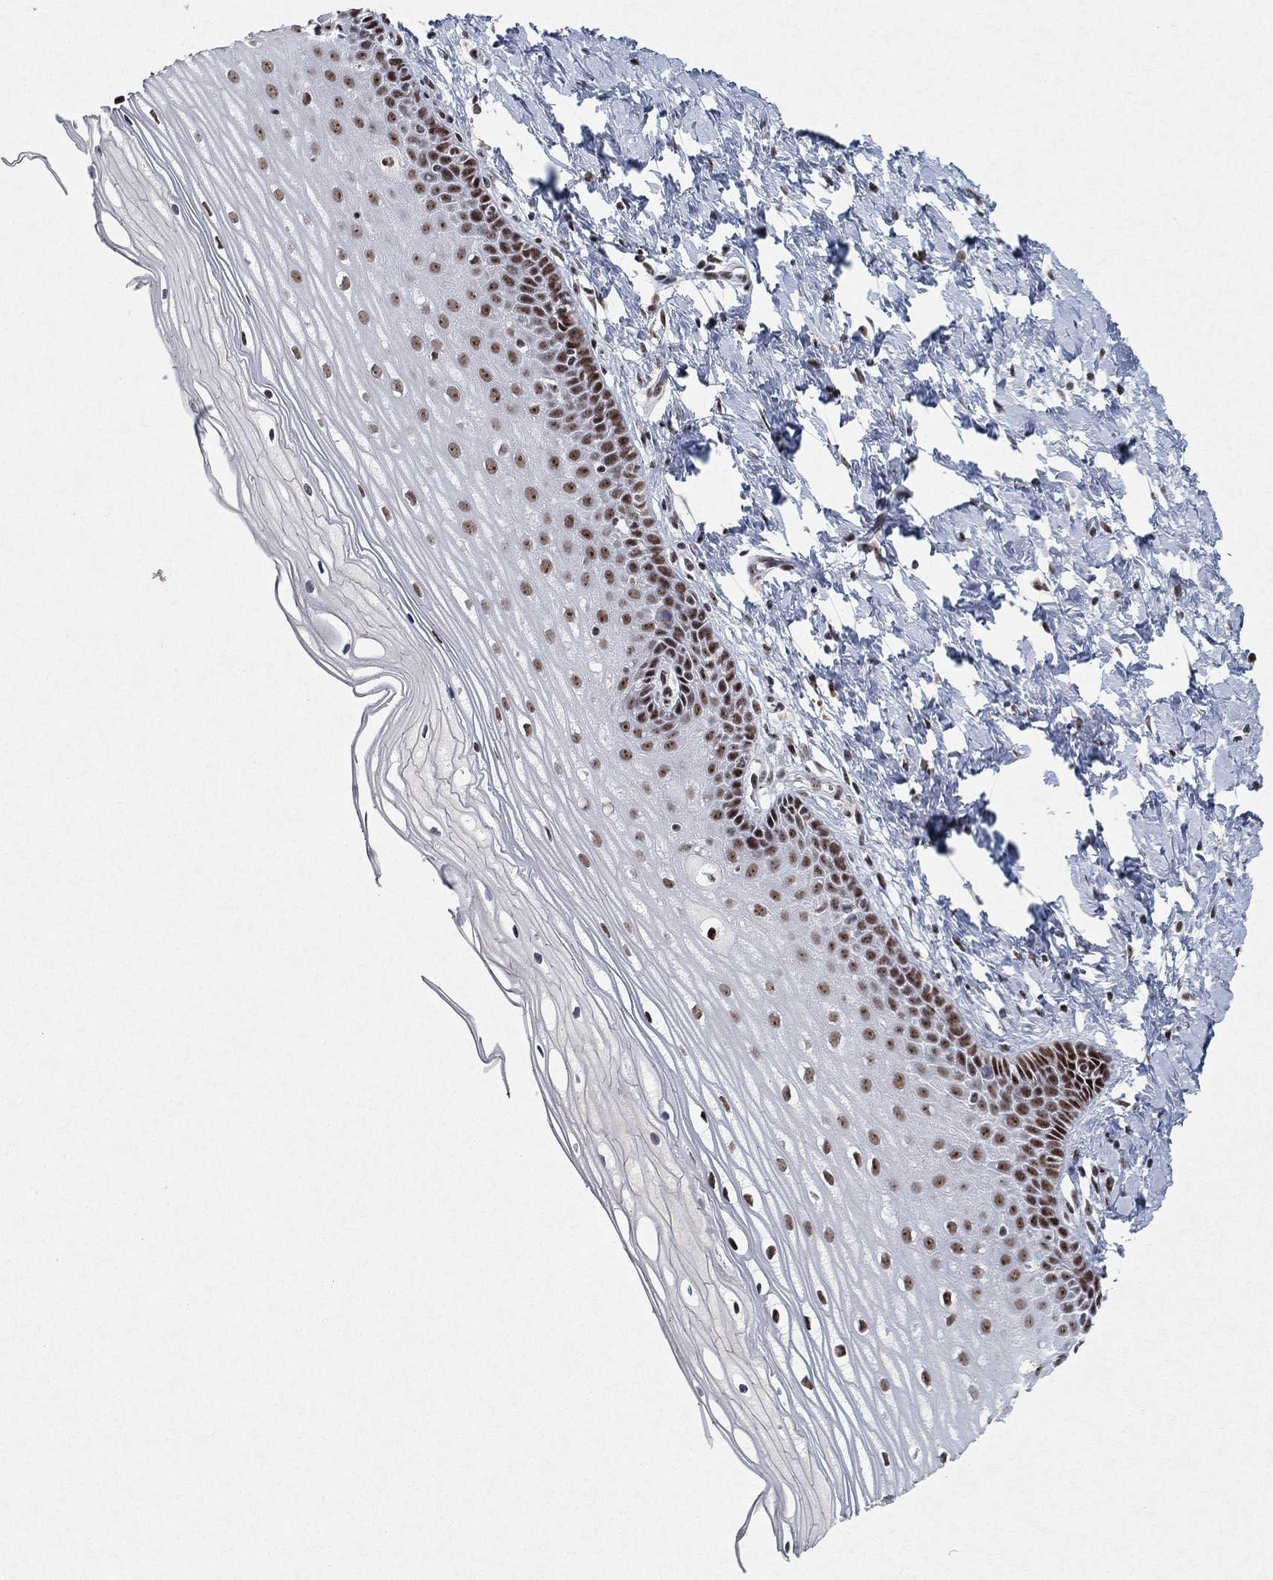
{"staining": {"intensity": "strong", "quantity": ">75%", "location": "nuclear"}, "tissue": "cervix", "cell_type": "Glandular cells", "image_type": "normal", "snomed": [{"axis": "morphology", "description": "Normal tissue, NOS"}, {"axis": "topography", "description": "Cervix"}], "caption": "High-magnification brightfield microscopy of benign cervix stained with DAB (brown) and counterstained with hematoxylin (blue). glandular cells exhibit strong nuclear expression is present in approximately>75% of cells.", "gene": "DDX27", "patient": {"sex": "female", "age": 37}}